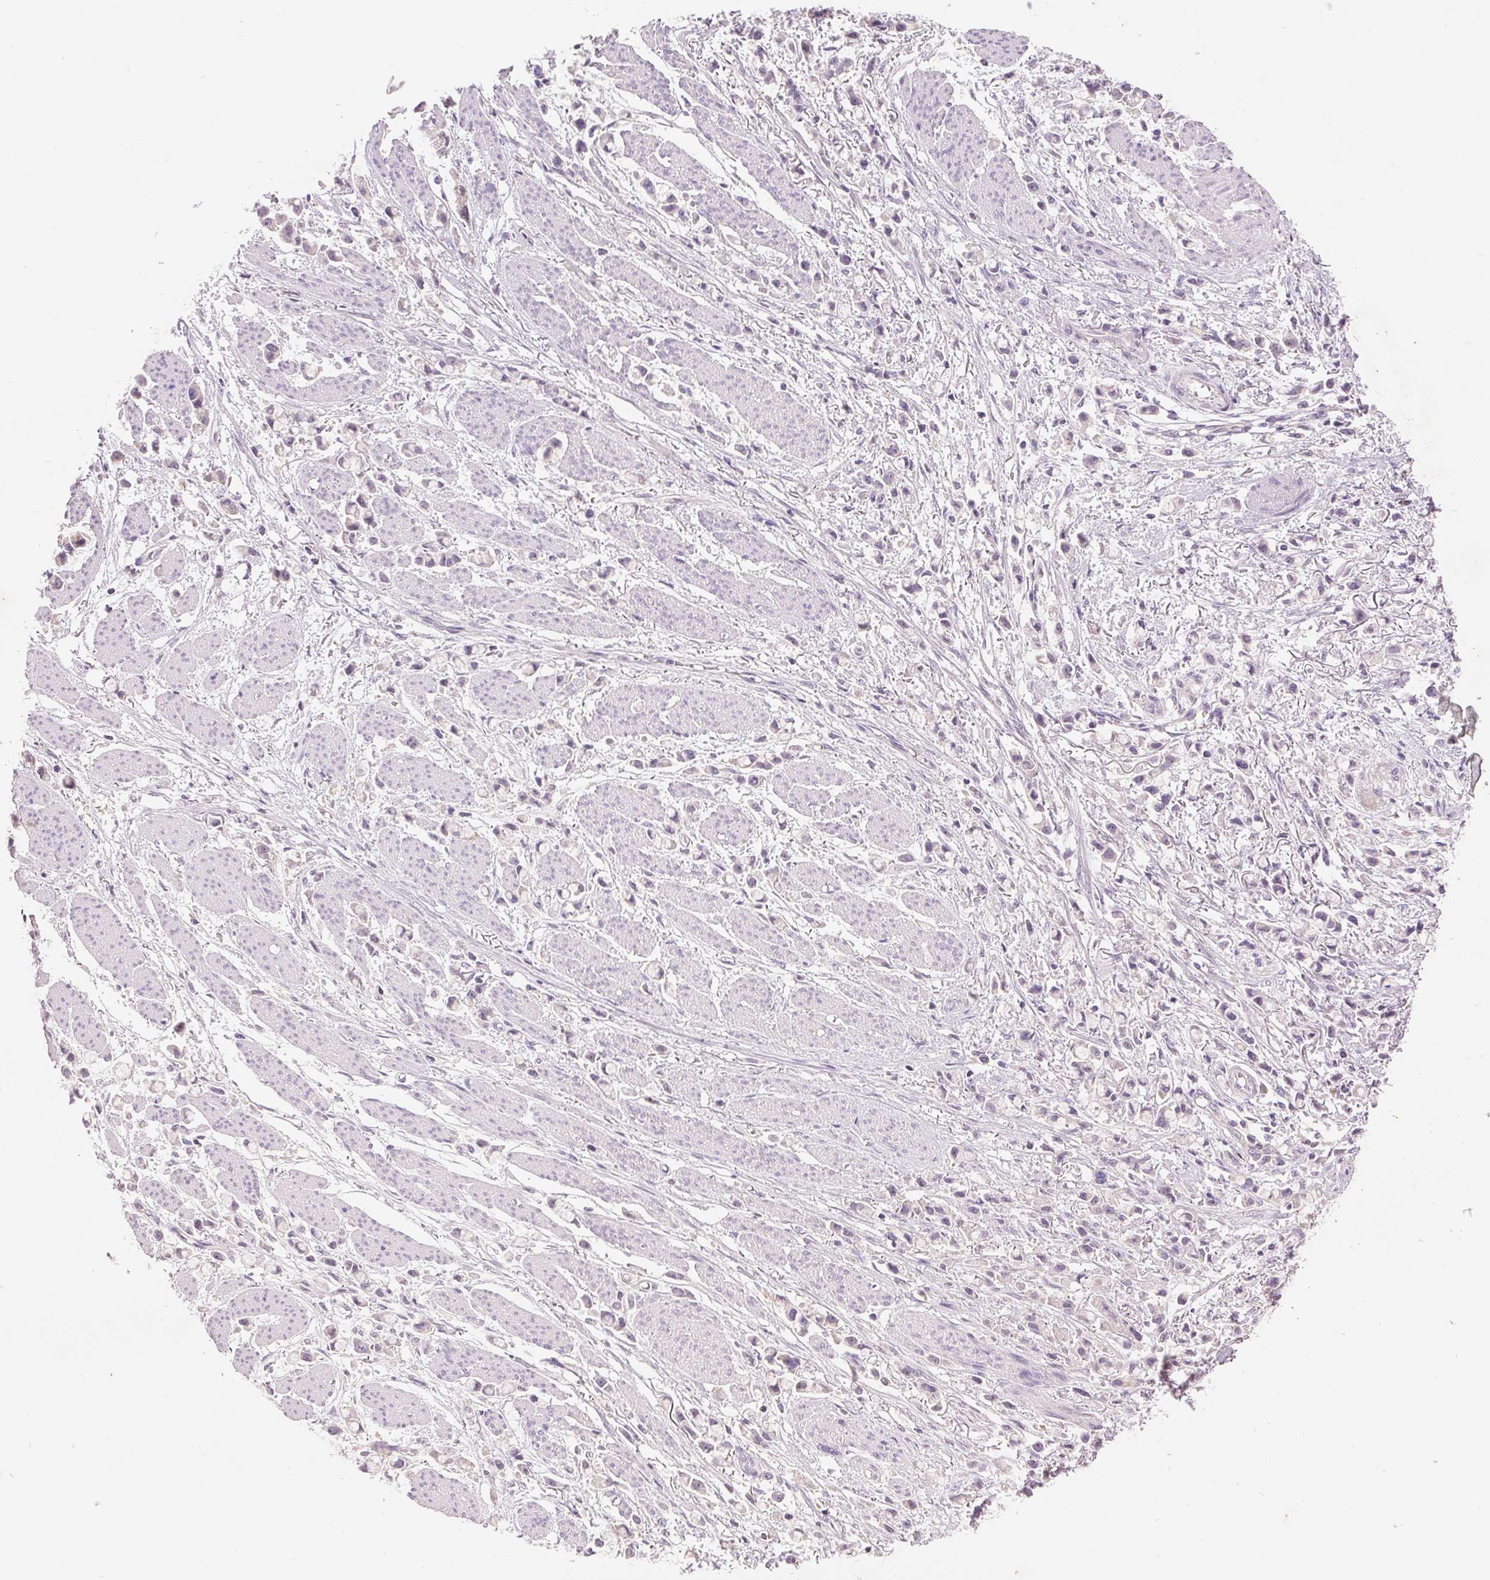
{"staining": {"intensity": "negative", "quantity": "none", "location": "none"}, "tissue": "stomach cancer", "cell_type": "Tumor cells", "image_type": "cancer", "snomed": [{"axis": "morphology", "description": "Adenocarcinoma, NOS"}, {"axis": "topography", "description": "Stomach"}], "caption": "This photomicrograph is of stomach cancer (adenocarcinoma) stained with immunohistochemistry to label a protein in brown with the nuclei are counter-stained blue. There is no staining in tumor cells. Brightfield microscopy of IHC stained with DAB (3,3'-diaminobenzidine) (brown) and hematoxylin (blue), captured at high magnification.", "gene": "FXYD4", "patient": {"sex": "female", "age": 81}}